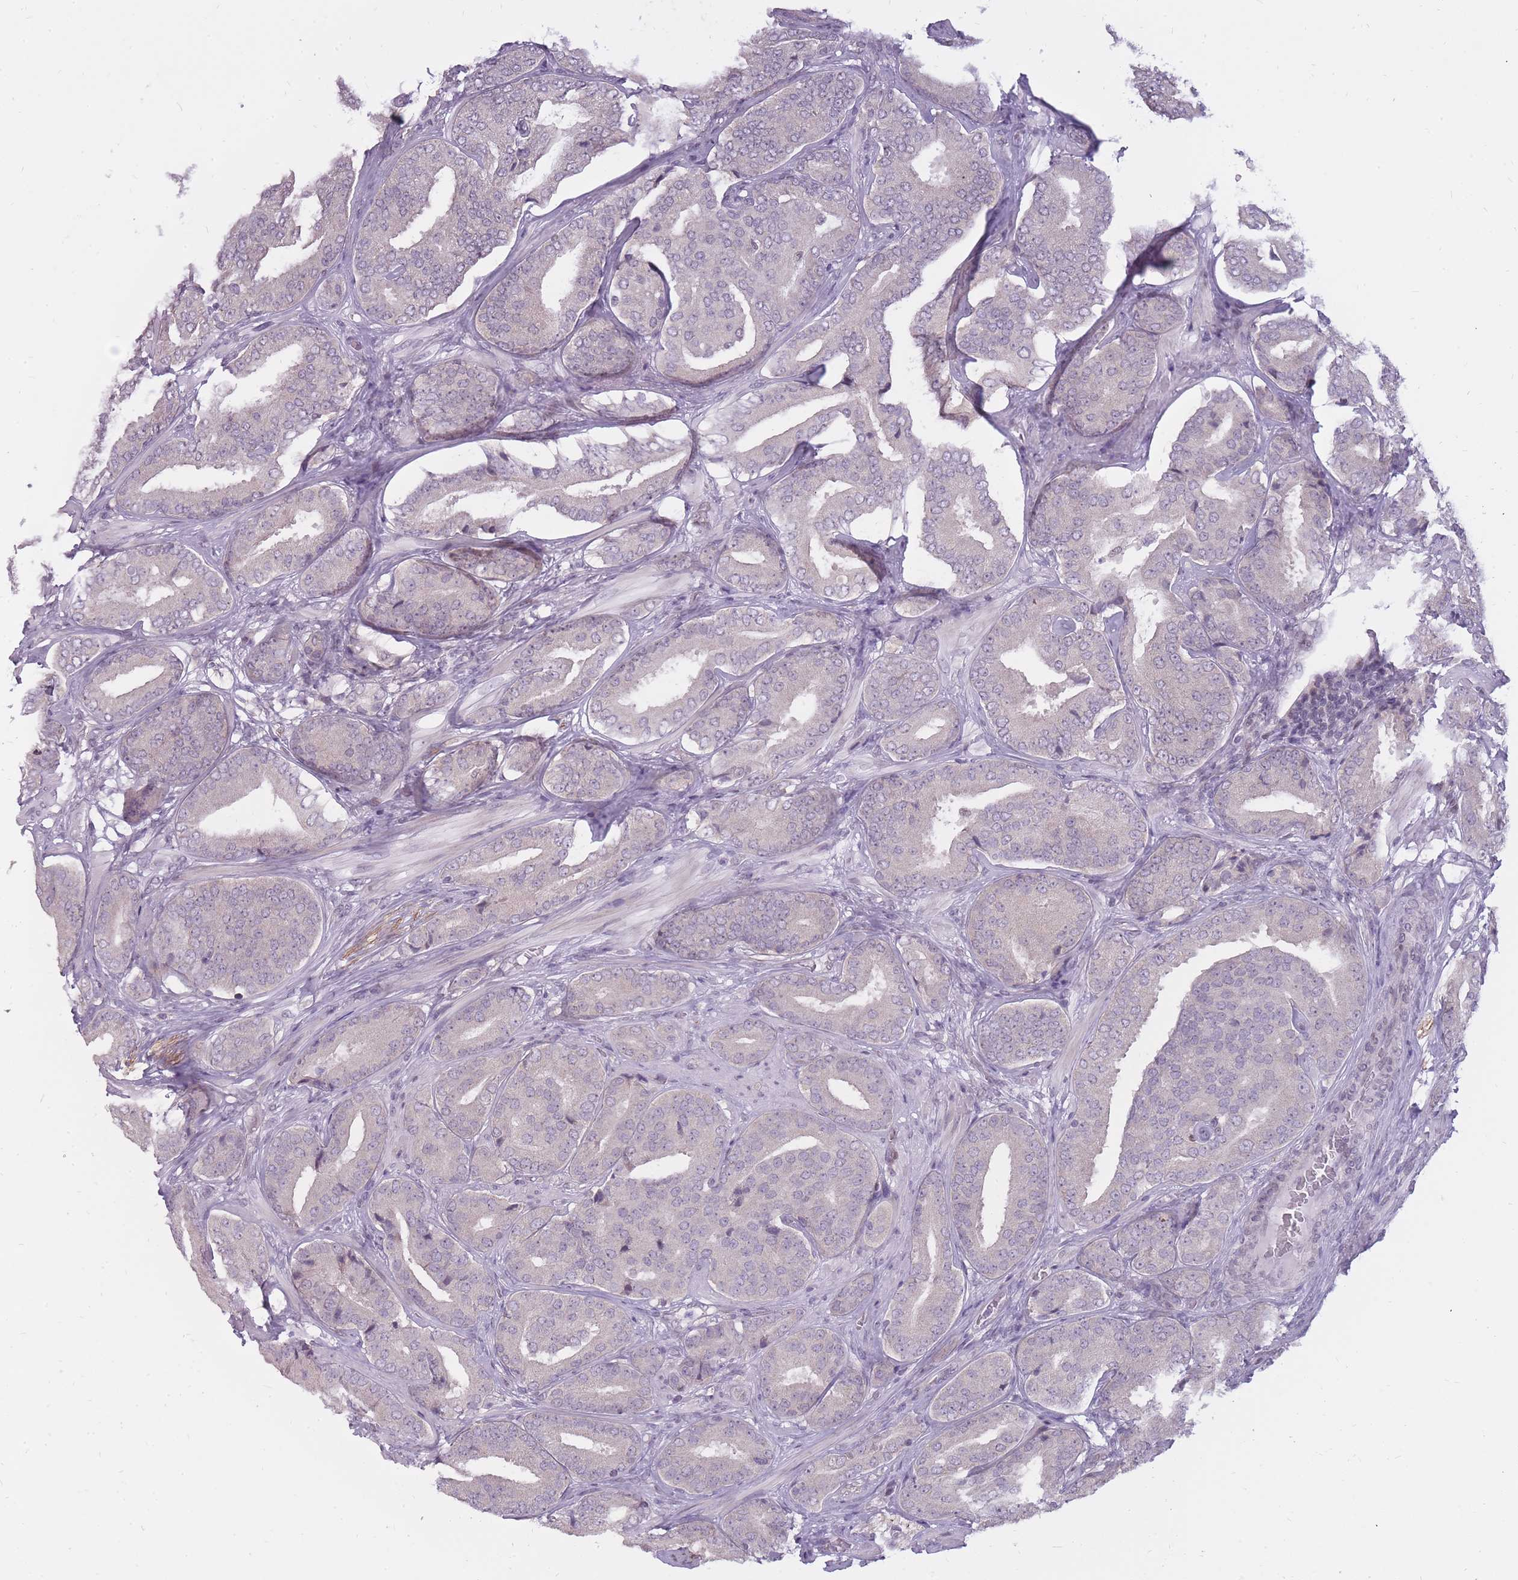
{"staining": {"intensity": "negative", "quantity": "none", "location": "none"}, "tissue": "prostate cancer", "cell_type": "Tumor cells", "image_type": "cancer", "snomed": [{"axis": "morphology", "description": "Adenocarcinoma, High grade"}, {"axis": "topography", "description": "Prostate"}], "caption": "This is a micrograph of IHC staining of prostate adenocarcinoma (high-grade), which shows no staining in tumor cells. (Stains: DAB (3,3'-diaminobenzidine) immunohistochemistry (IHC) with hematoxylin counter stain, Microscopy: brightfield microscopy at high magnification).", "gene": "POMZP3", "patient": {"sex": "male", "age": 63}}